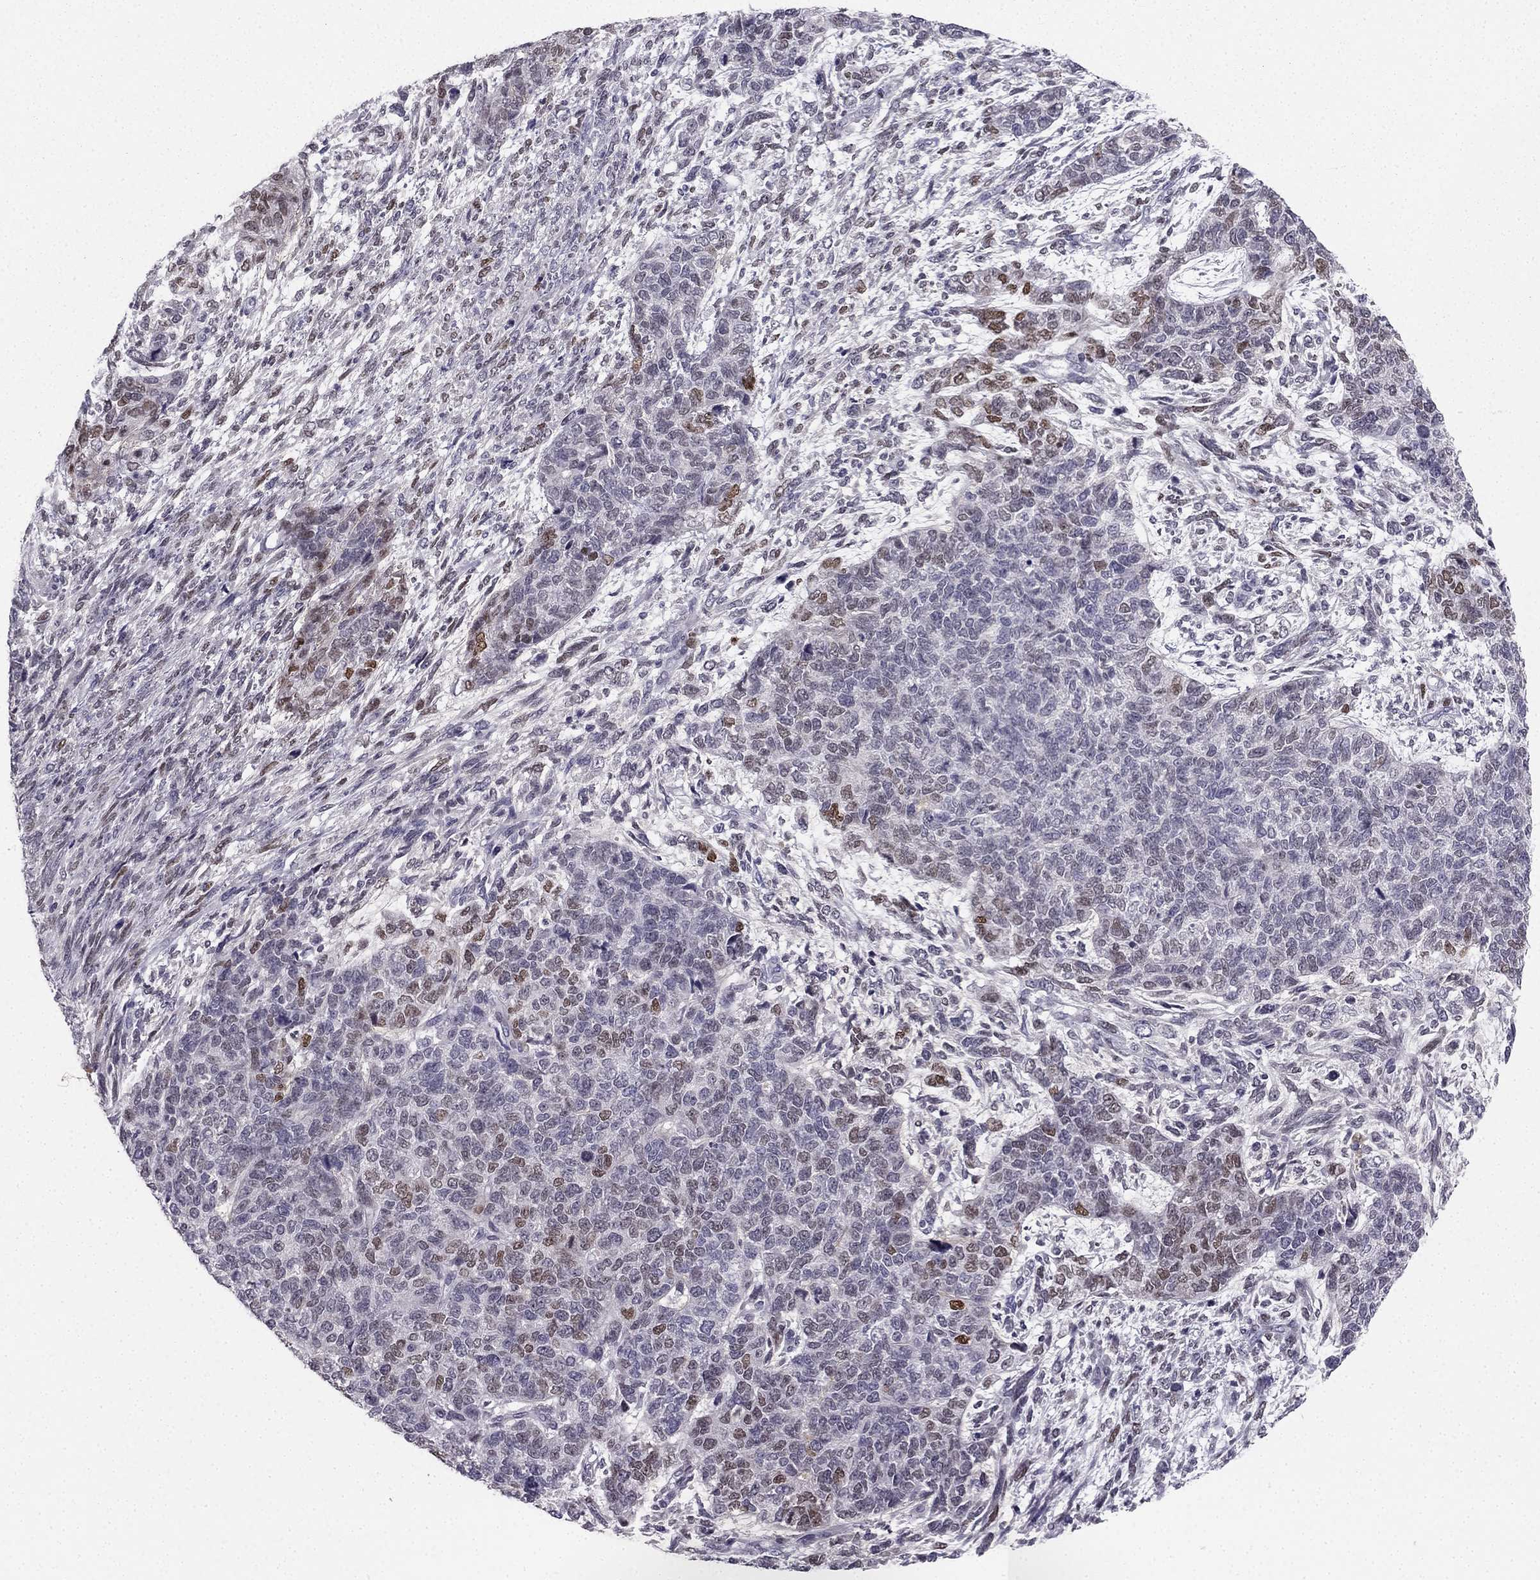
{"staining": {"intensity": "moderate", "quantity": "<25%", "location": "nuclear"}, "tissue": "cervical cancer", "cell_type": "Tumor cells", "image_type": "cancer", "snomed": [{"axis": "morphology", "description": "Squamous cell carcinoma, NOS"}, {"axis": "topography", "description": "Cervix"}], "caption": "Protein expression analysis of squamous cell carcinoma (cervical) displays moderate nuclear staining in about <25% of tumor cells. (Brightfield microscopy of DAB IHC at high magnification).", "gene": "TRPS1", "patient": {"sex": "female", "age": 63}}